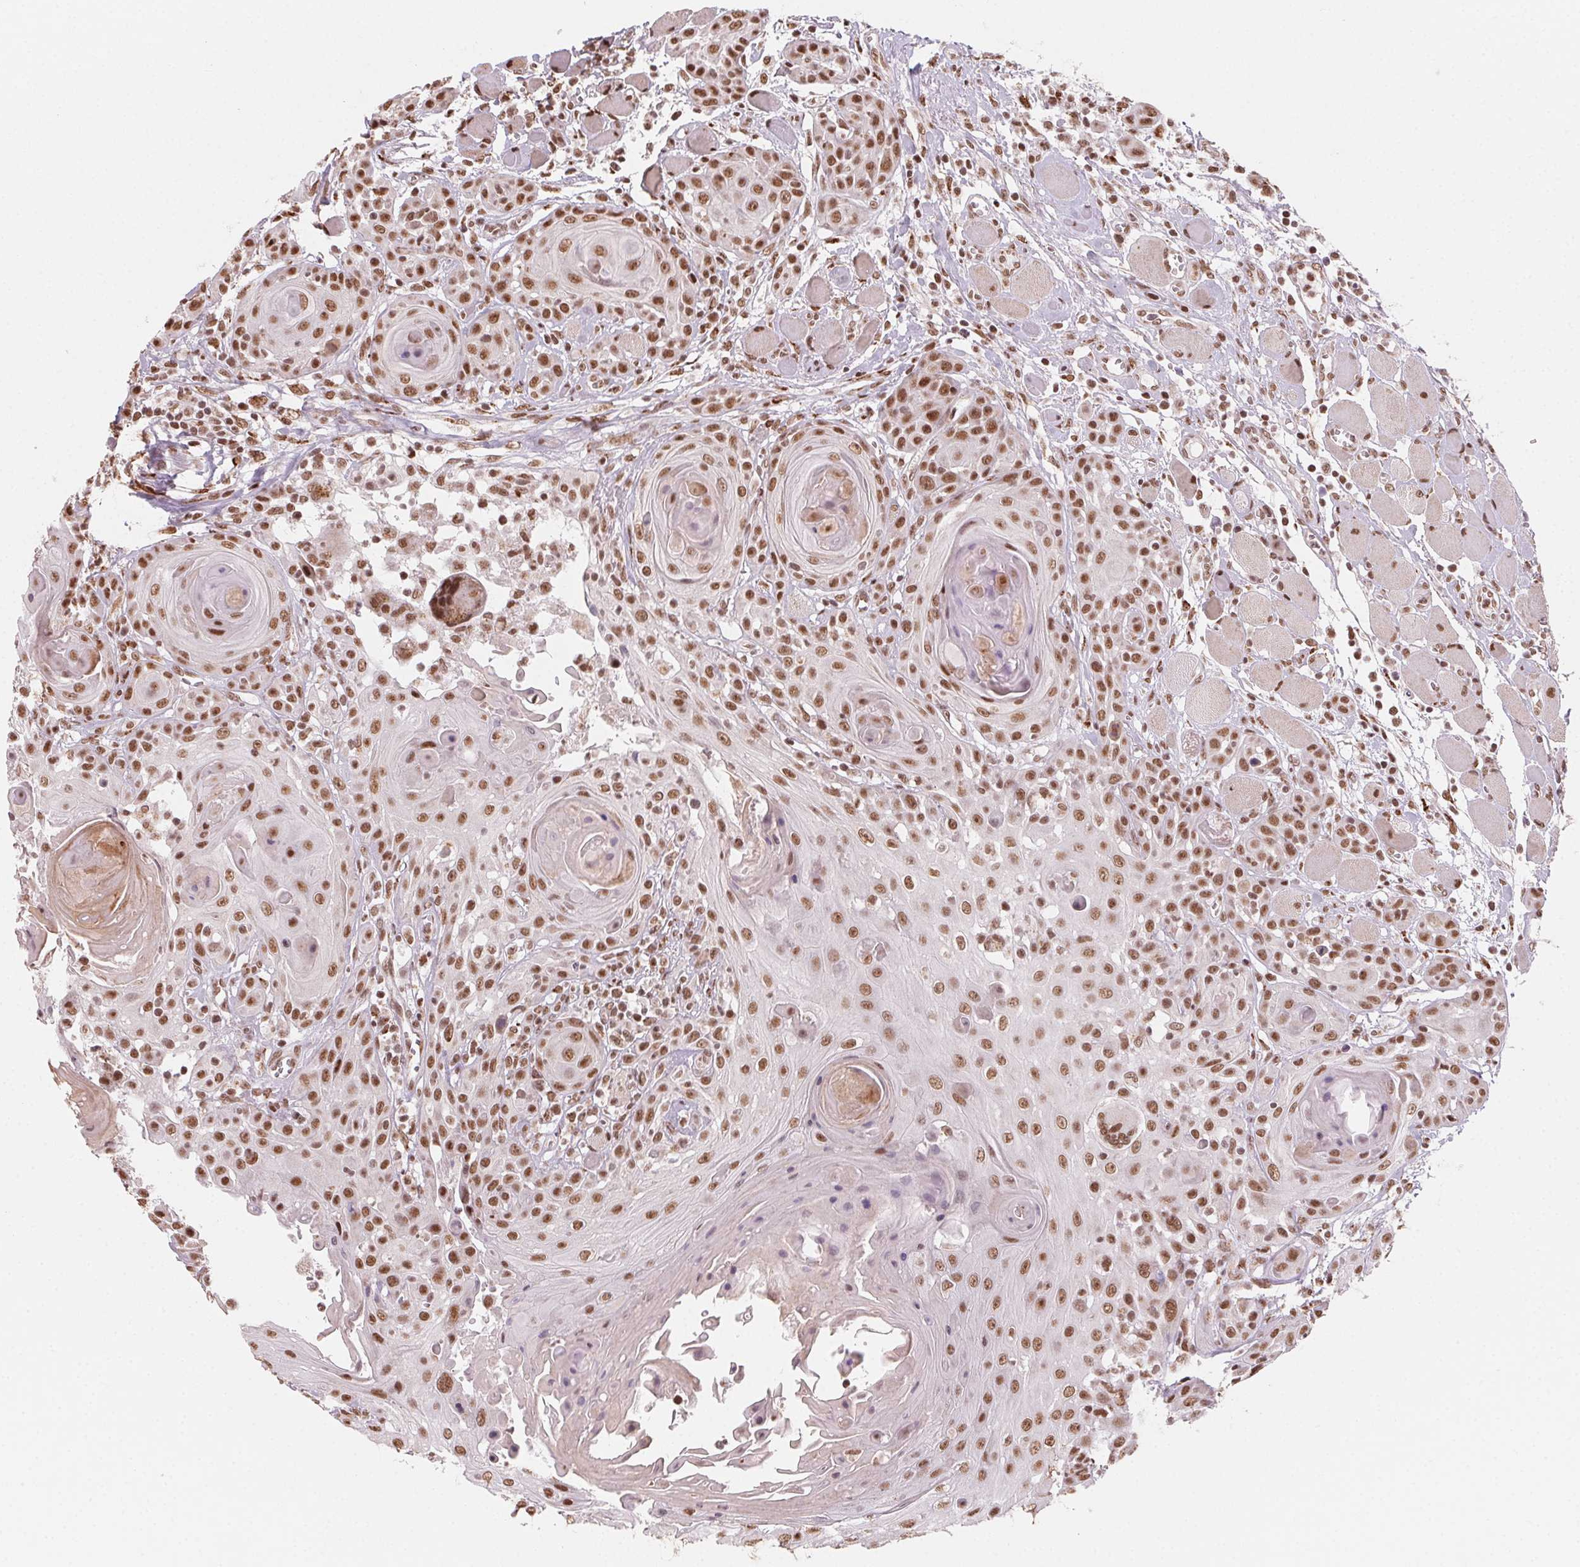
{"staining": {"intensity": "moderate", "quantity": ">75%", "location": "nuclear"}, "tissue": "head and neck cancer", "cell_type": "Tumor cells", "image_type": "cancer", "snomed": [{"axis": "morphology", "description": "Squamous cell carcinoma, NOS"}, {"axis": "topography", "description": "Head-Neck"}], "caption": "Immunohistochemistry photomicrograph of head and neck cancer (squamous cell carcinoma) stained for a protein (brown), which demonstrates medium levels of moderate nuclear positivity in about >75% of tumor cells.", "gene": "TOPORS", "patient": {"sex": "female", "age": 80}}